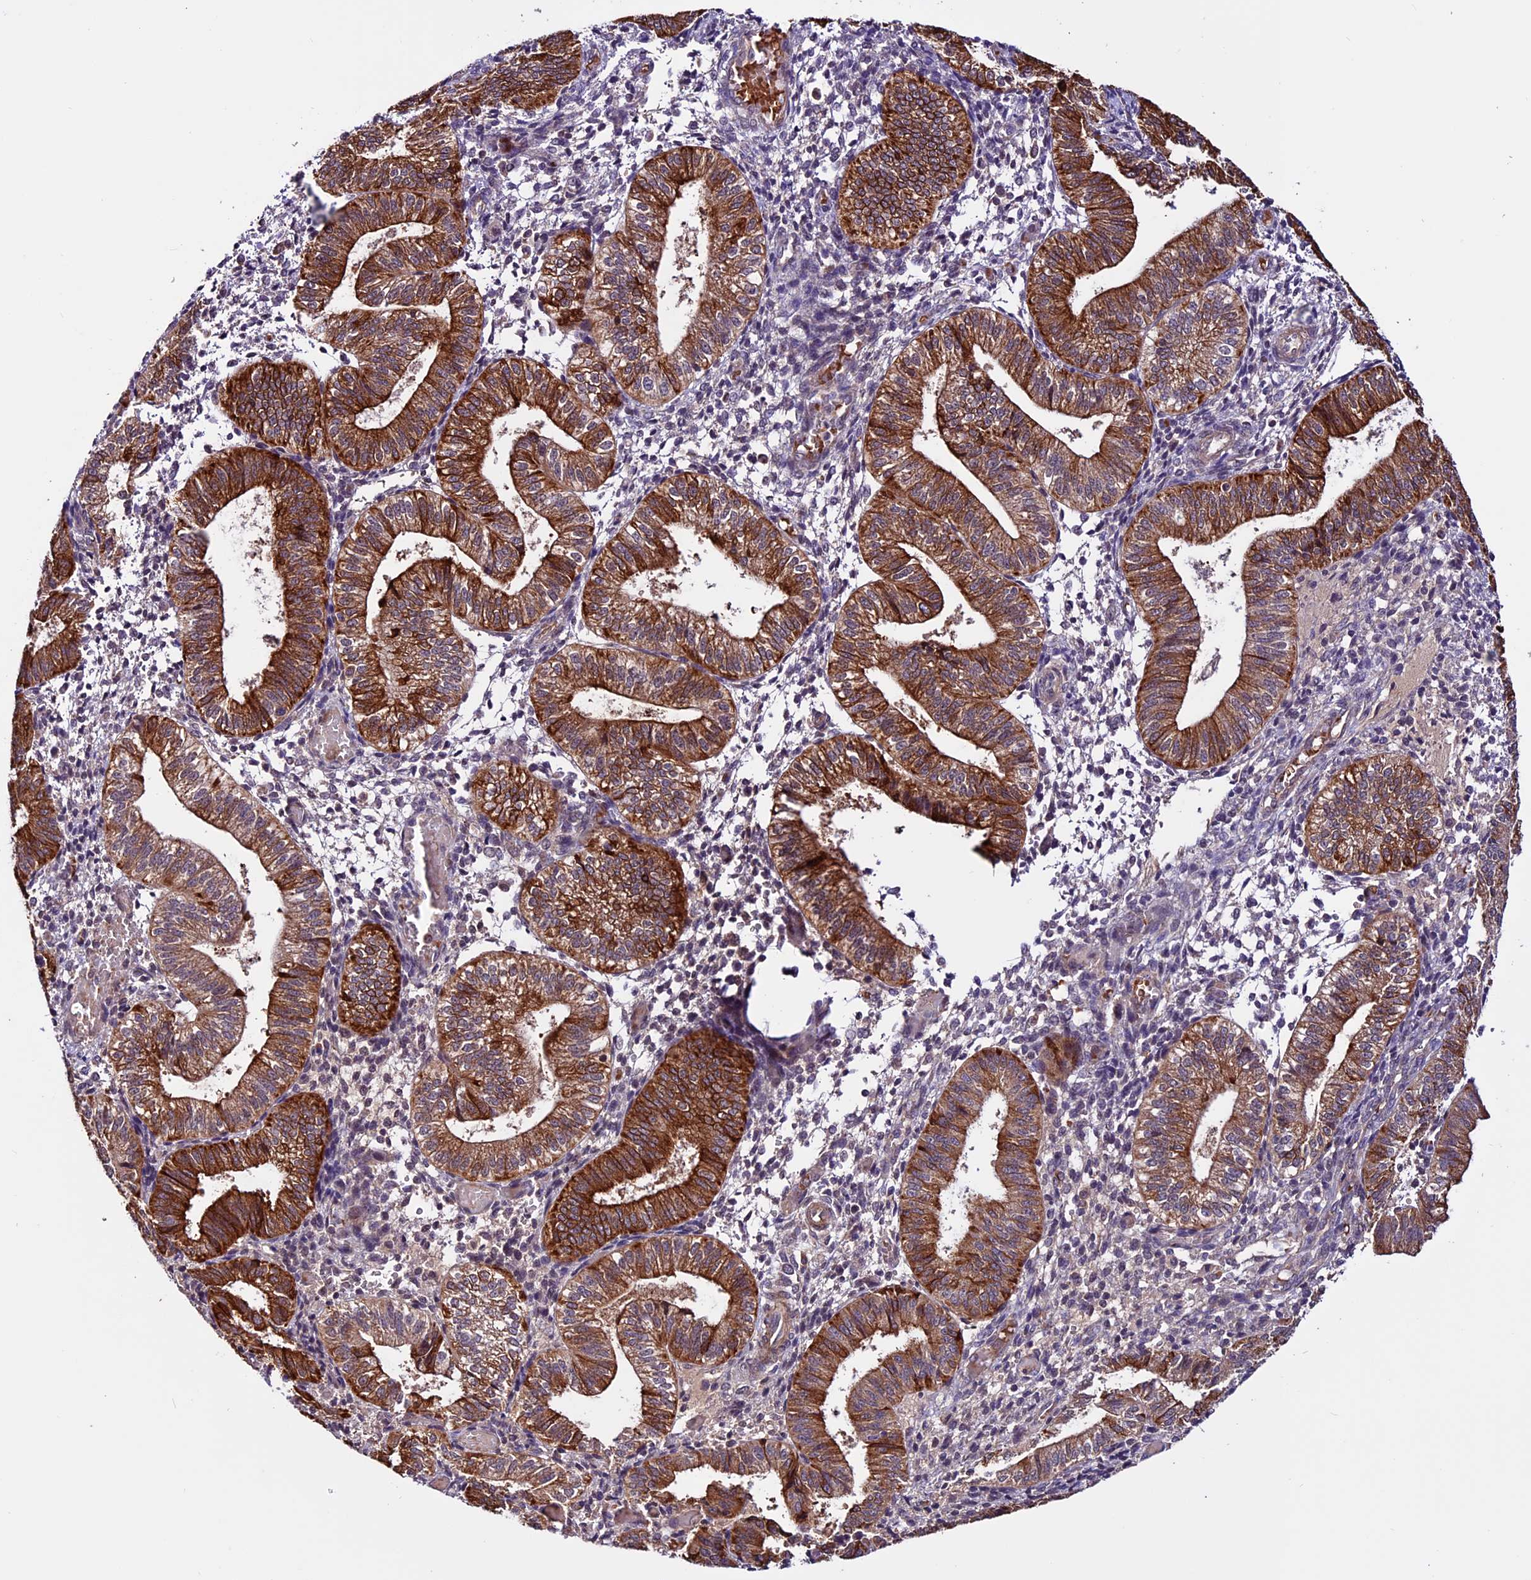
{"staining": {"intensity": "negative", "quantity": "none", "location": "none"}, "tissue": "endometrium", "cell_type": "Cells in endometrial stroma", "image_type": "normal", "snomed": [{"axis": "morphology", "description": "Normal tissue, NOS"}, {"axis": "topography", "description": "Endometrium"}], "caption": "The image displays no staining of cells in endometrial stroma in unremarkable endometrium.", "gene": "RINL", "patient": {"sex": "female", "age": 34}}